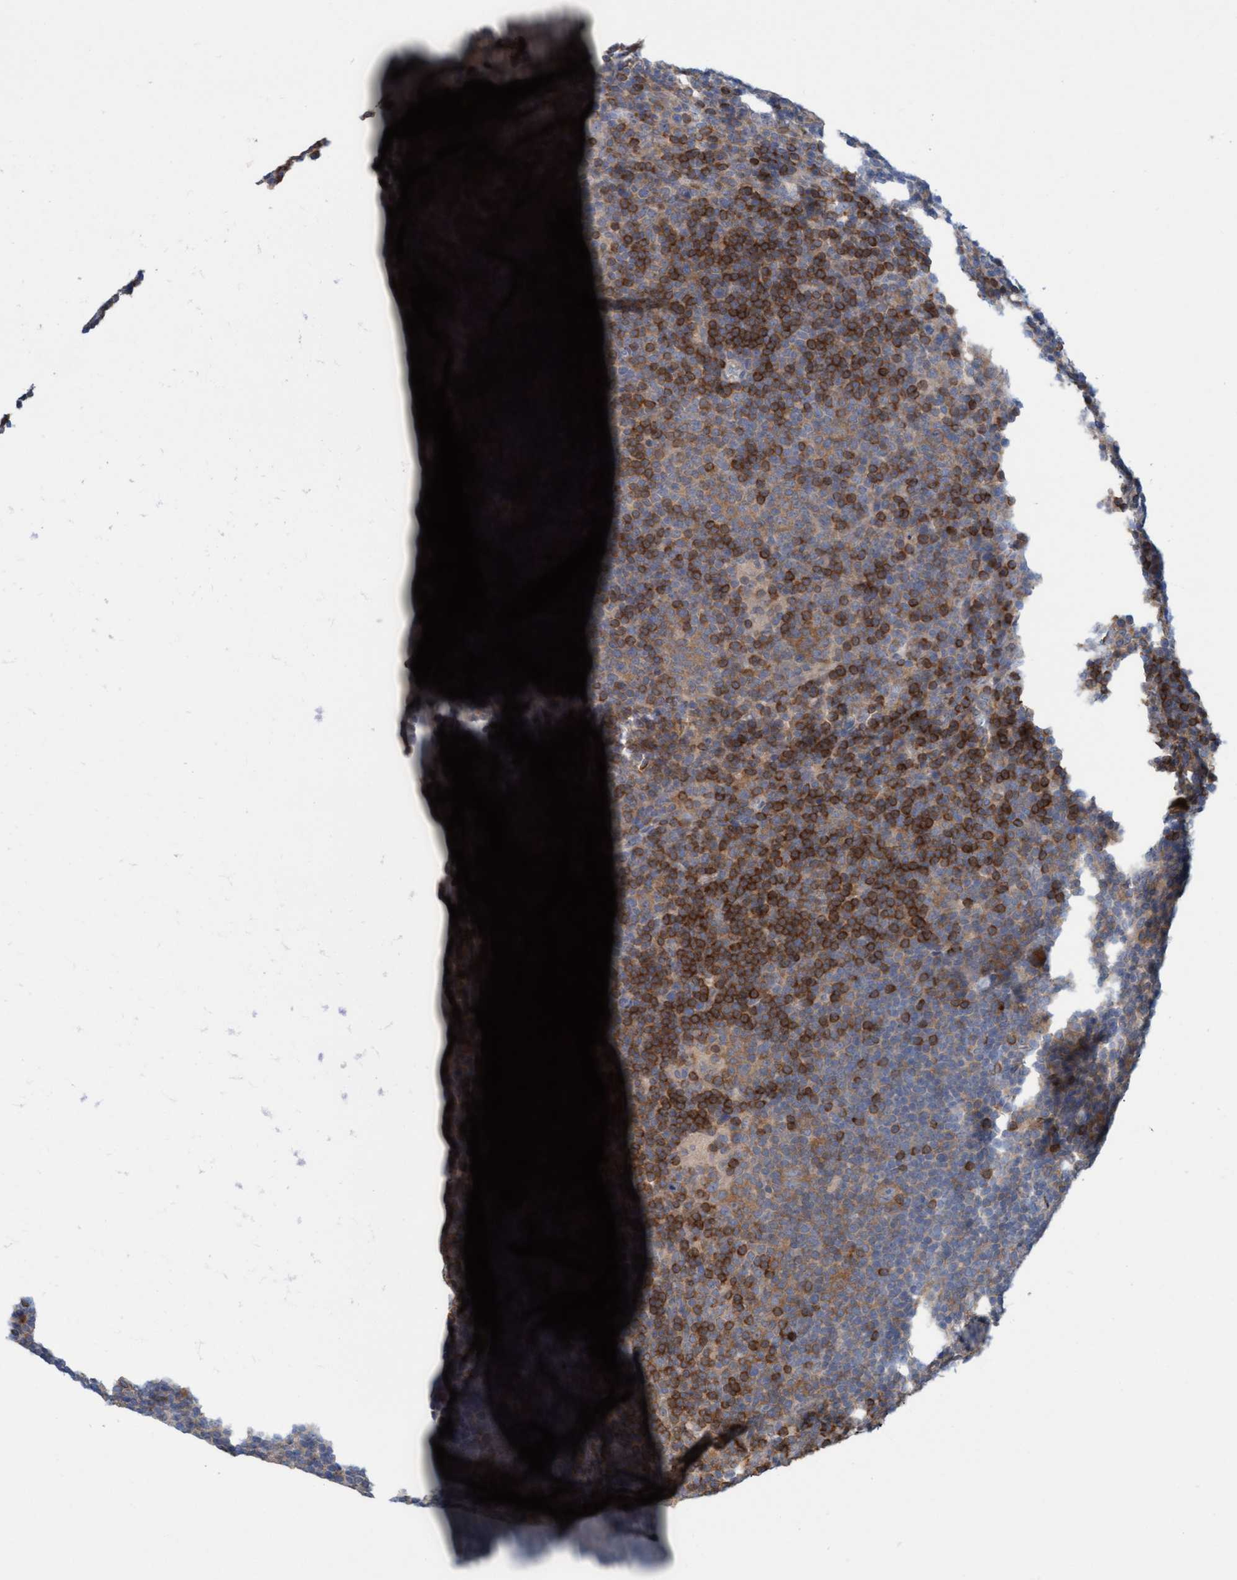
{"staining": {"intensity": "weak", "quantity": ">75%", "location": "cytoplasmic/membranous"}, "tissue": "lymphoma", "cell_type": "Tumor cells", "image_type": "cancer", "snomed": [{"axis": "morphology", "description": "Hodgkin's disease, NOS"}, {"axis": "topography", "description": "Lymph node"}], "caption": "About >75% of tumor cells in Hodgkin's disease show weak cytoplasmic/membranous protein positivity as visualized by brown immunohistochemical staining.", "gene": "KLHL25", "patient": {"sex": "female", "age": 57}}